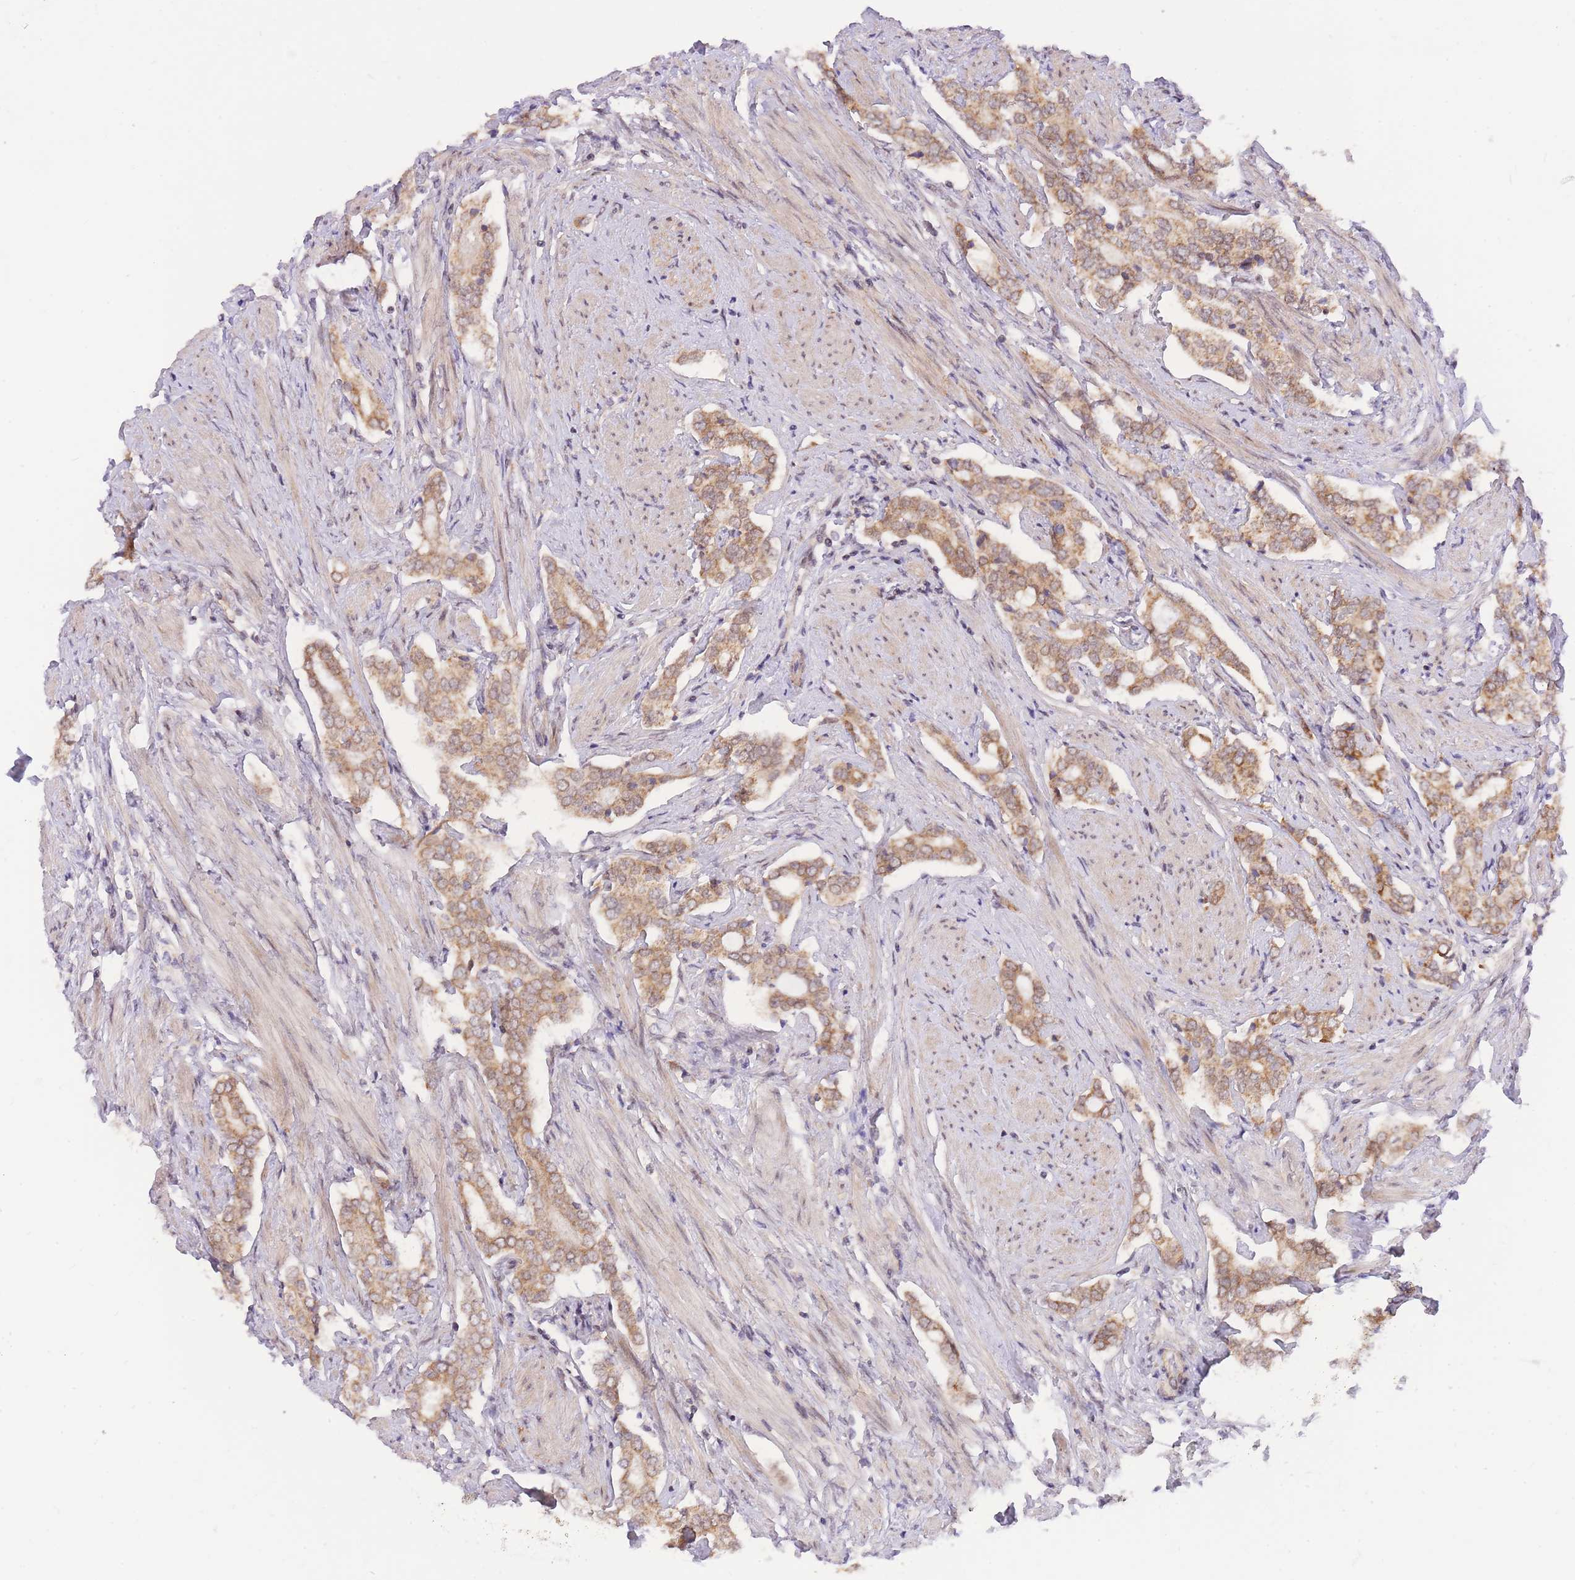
{"staining": {"intensity": "moderate", "quantity": ">75%", "location": "cytoplasmic/membranous"}, "tissue": "prostate cancer", "cell_type": "Tumor cells", "image_type": "cancer", "snomed": [{"axis": "morphology", "description": "Adenocarcinoma, High grade"}, {"axis": "topography", "description": "Prostate"}], "caption": "An IHC histopathology image of tumor tissue is shown. Protein staining in brown labels moderate cytoplasmic/membranous positivity in prostate high-grade adenocarcinoma within tumor cells. Immunohistochemistry stains the protein of interest in brown and the nuclei are stained blue.", "gene": "MINDY2", "patient": {"sex": "male", "age": 71}}